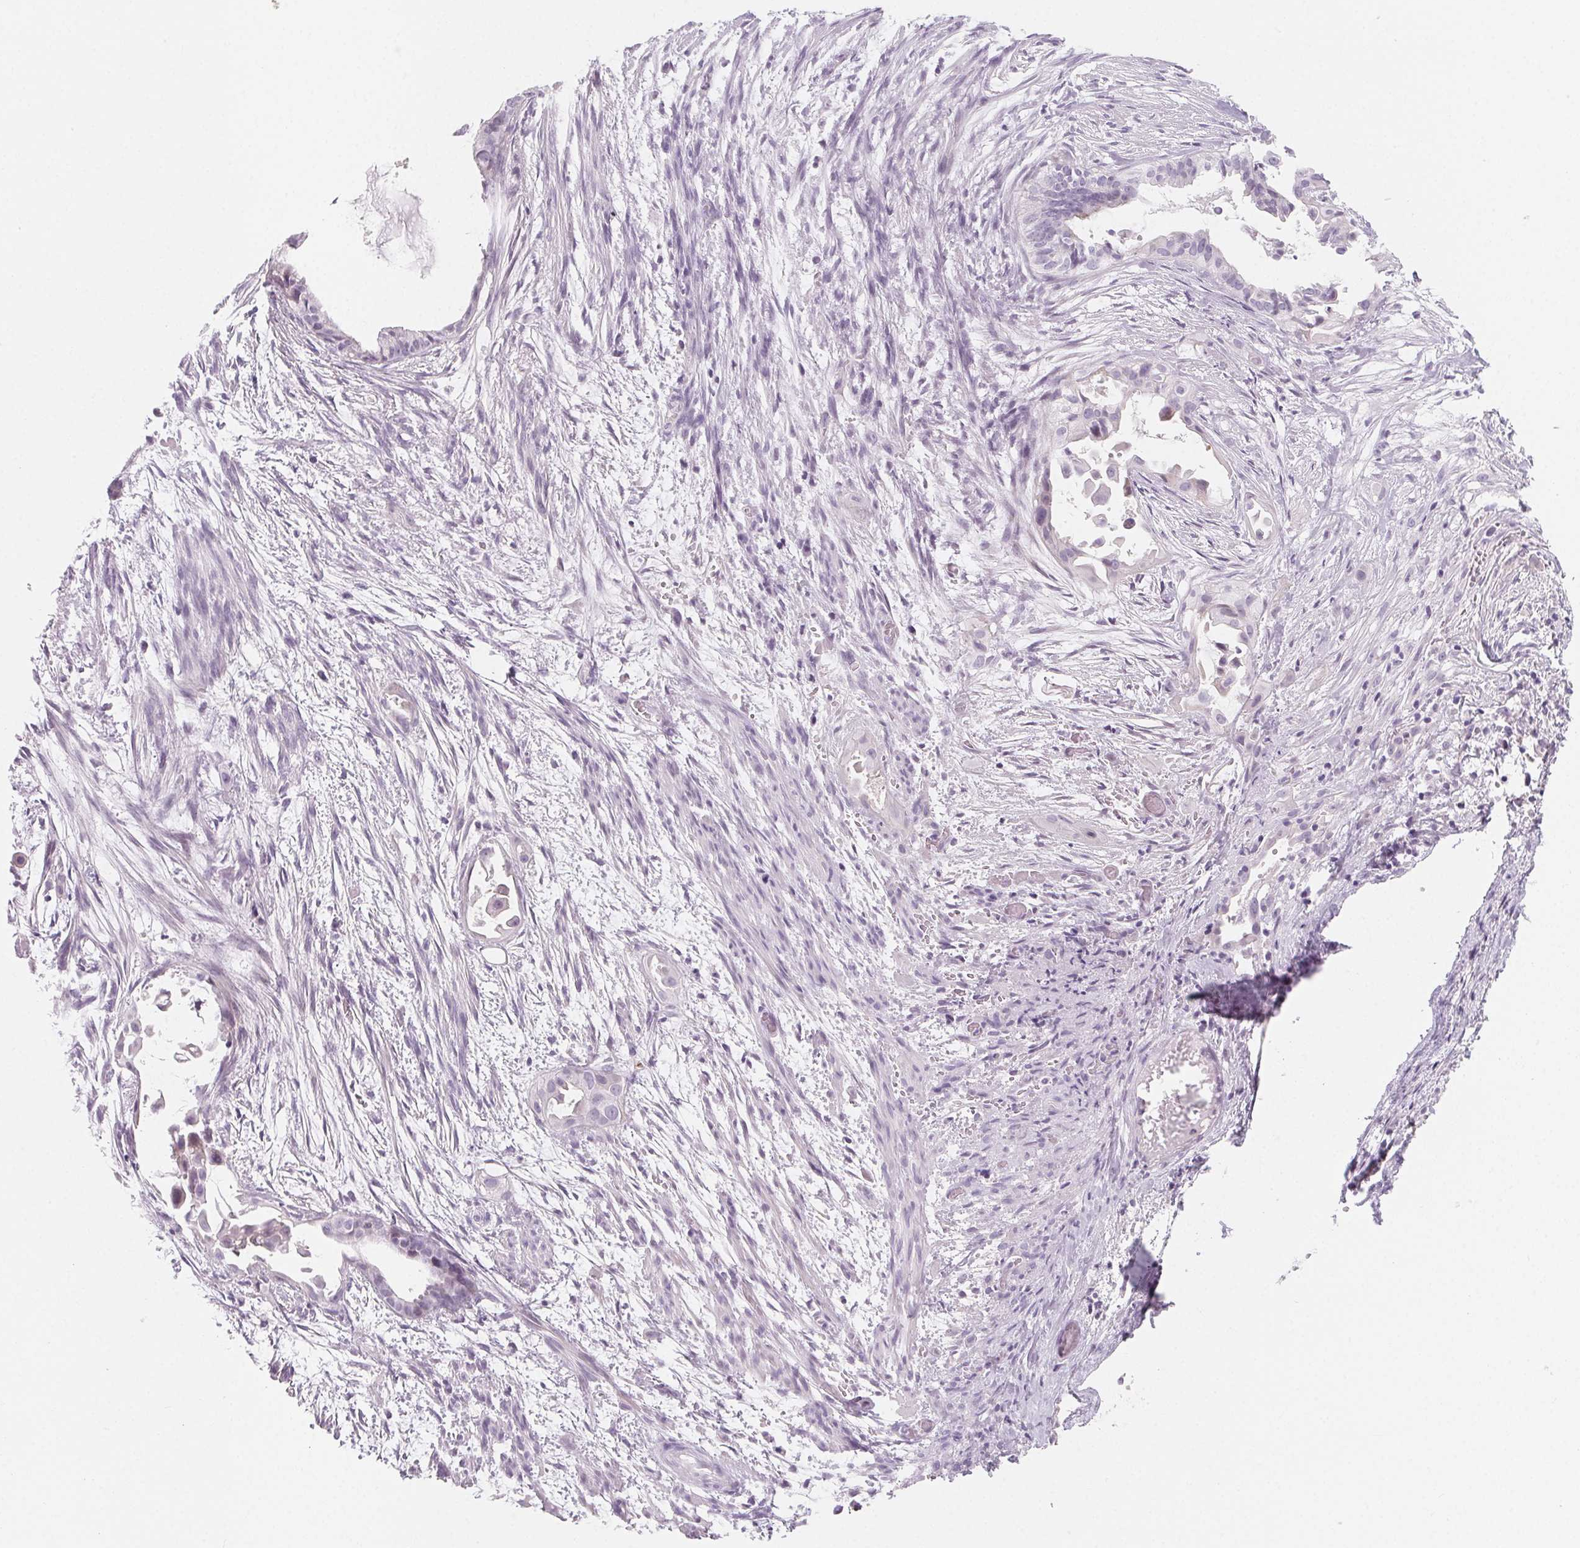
{"staining": {"intensity": "negative", "quantity": "none", "location": "none"}, "tissue": "endometrial cancer", "cell_type": "Tumor cells", "image_type": "cancer", "snomed": [{"axis": "morphology", "description": "Adenocarcinoma, NOS"}, {"axis": "topography", "description": "Endometrium"}], "caption": "Tumor cells are negative for protein expression in human endometrial adenocarcinoma. The staining was performed using DAB (3,3'-diaminobenzidine) to visualize the protein expression in brown, while the nuclei were stained in blue with hematoxylin (Magnification: 20x).", "gene": "SH3GL2", "patient": {"sex": "female", "age": 86}}